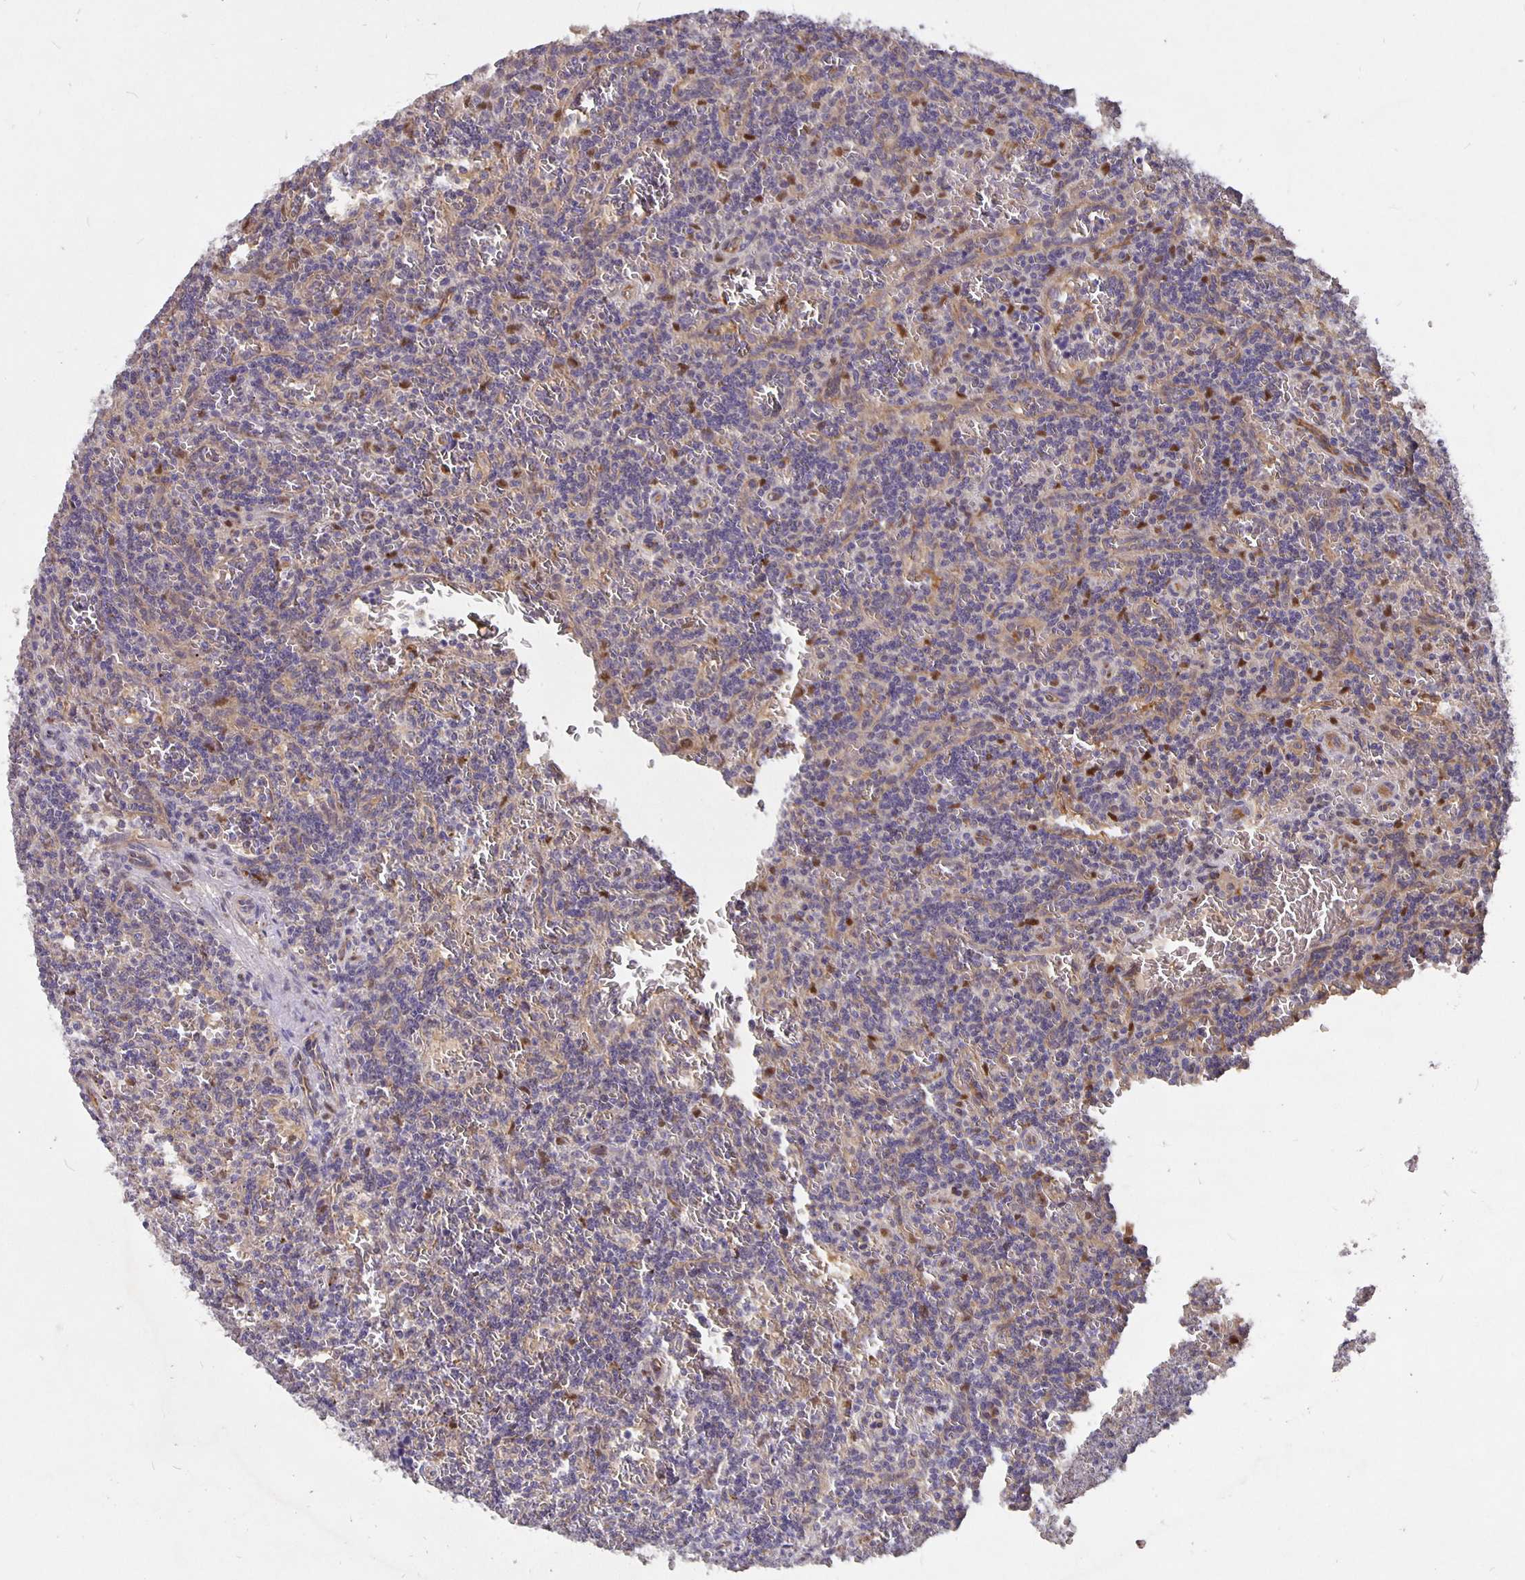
{"staining": {"intensity": "negative", "quantity": "none", "location": "none"}, "tissue": "lymphoma", "cell_type": "Tumor cells", "image_type": "cancer", "snomed": [{"axis": "morphology", "description": "Malignant lymphoma, non-Hodgkin's type, Low grade"}, {"axis": "topography", "description": "Spleen"}], "caption": "DAB (3,3'-diaminobenzidine) immunohistochemical staining of low-grade malignant lymphoma, non-Hodgkin's type exhibits no significant positivity in tumor cells. Nuclei are stained in blue.", "gene": "NOG", "patient": {"sex": "male", "age": 73}}